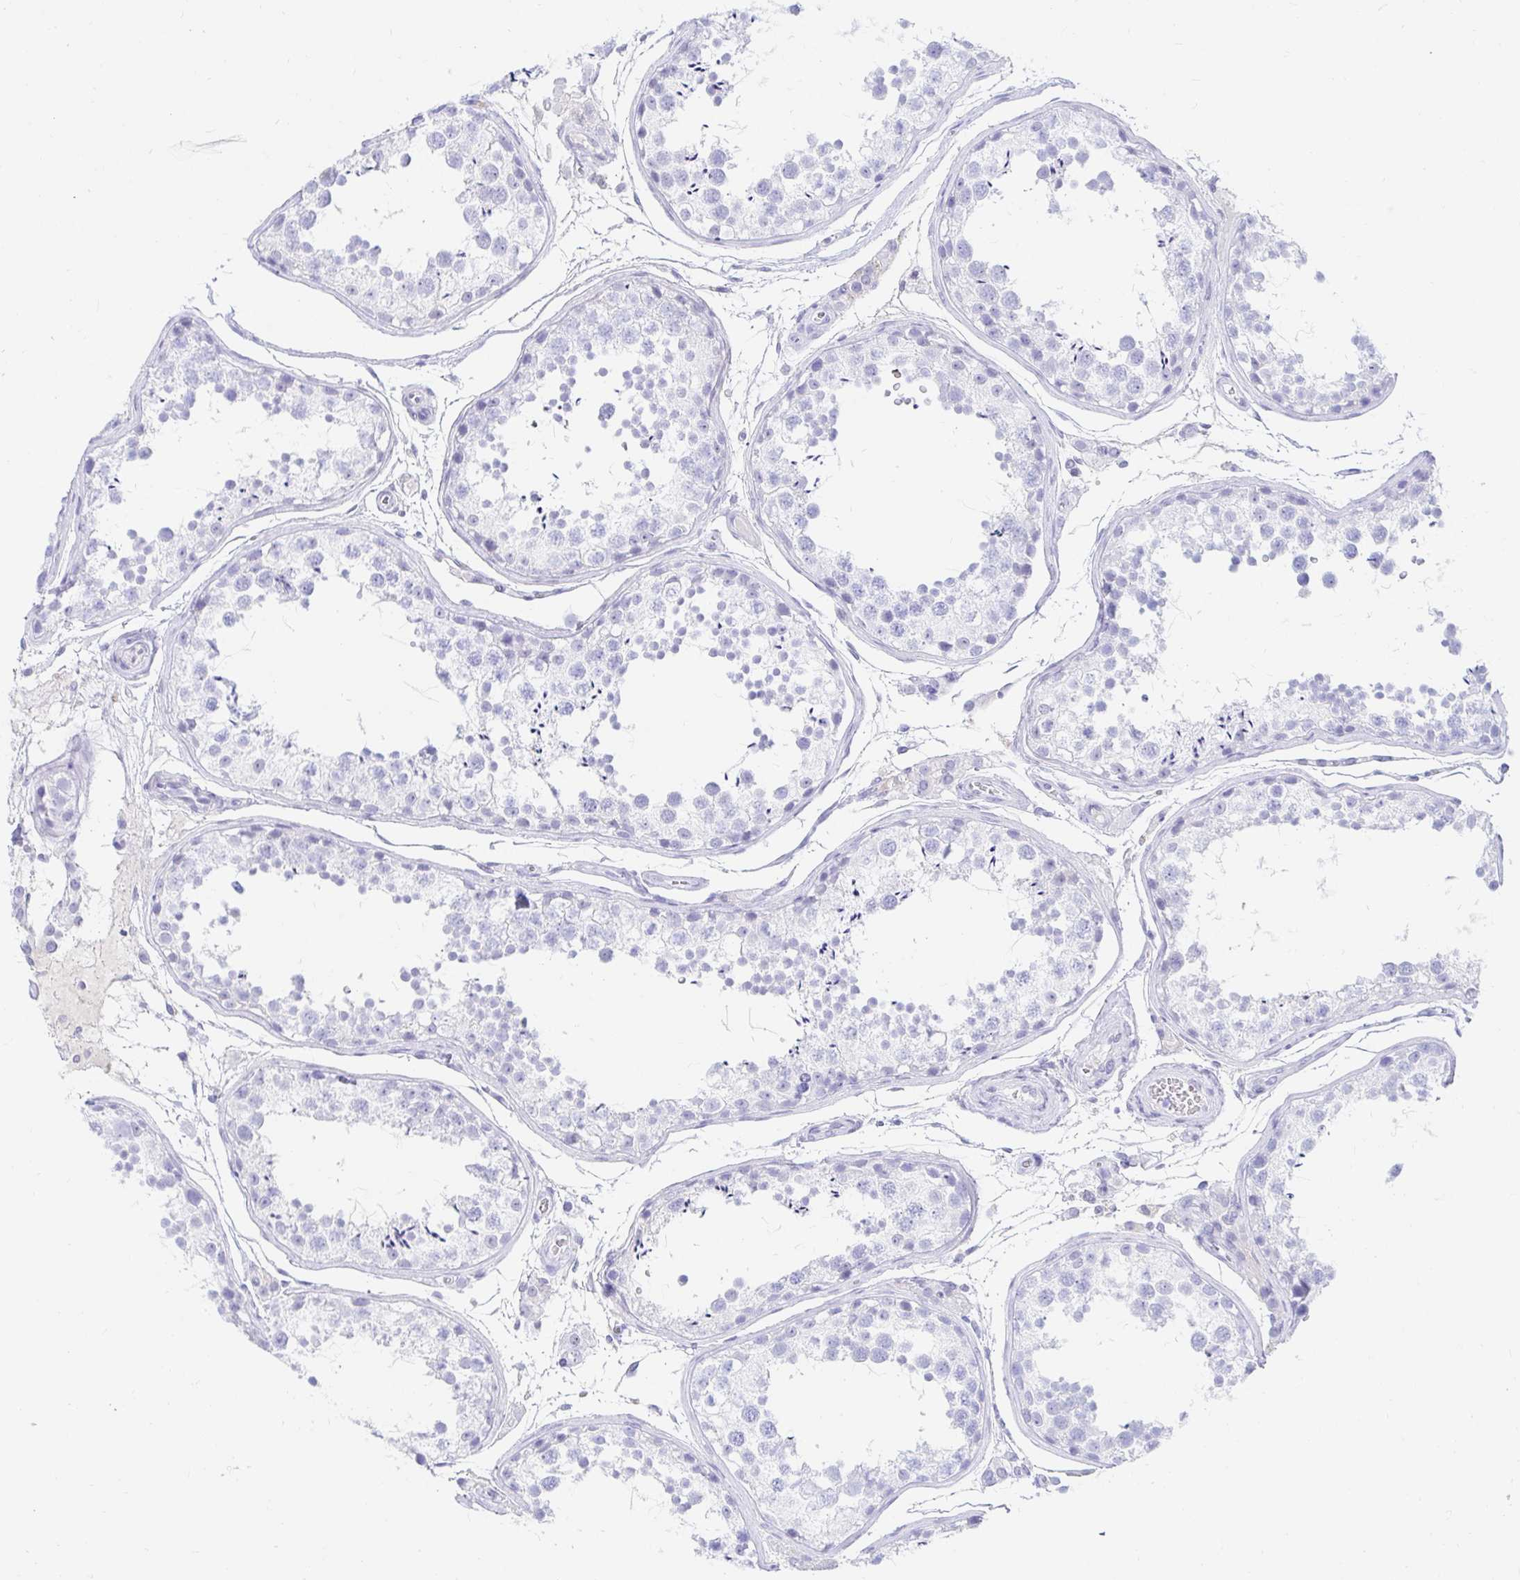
{"staining": {"intensity": "negative", "quantity": "none", "location": "none"}, "tissue": "testis", "cell_type": "Cells in seminiferous ducts", "image_type": "normal", "snomed": [{"axis": "morphology", "description": "Normal tissue, NOS"}, {"axis": "topography", "description": "Testis"}], "caption": "Testis was stained to show a protein in brown. There is no significant expression in cells in seminiferous ducts. Brightfield microscopy of IHC stained with DAB (3,3'-diaminobenzidine) (brown) and hematoxylin (blue), captured at high magnification.", "gene": "OR6T1", "patient": {"sex": "male", "age": 29}}